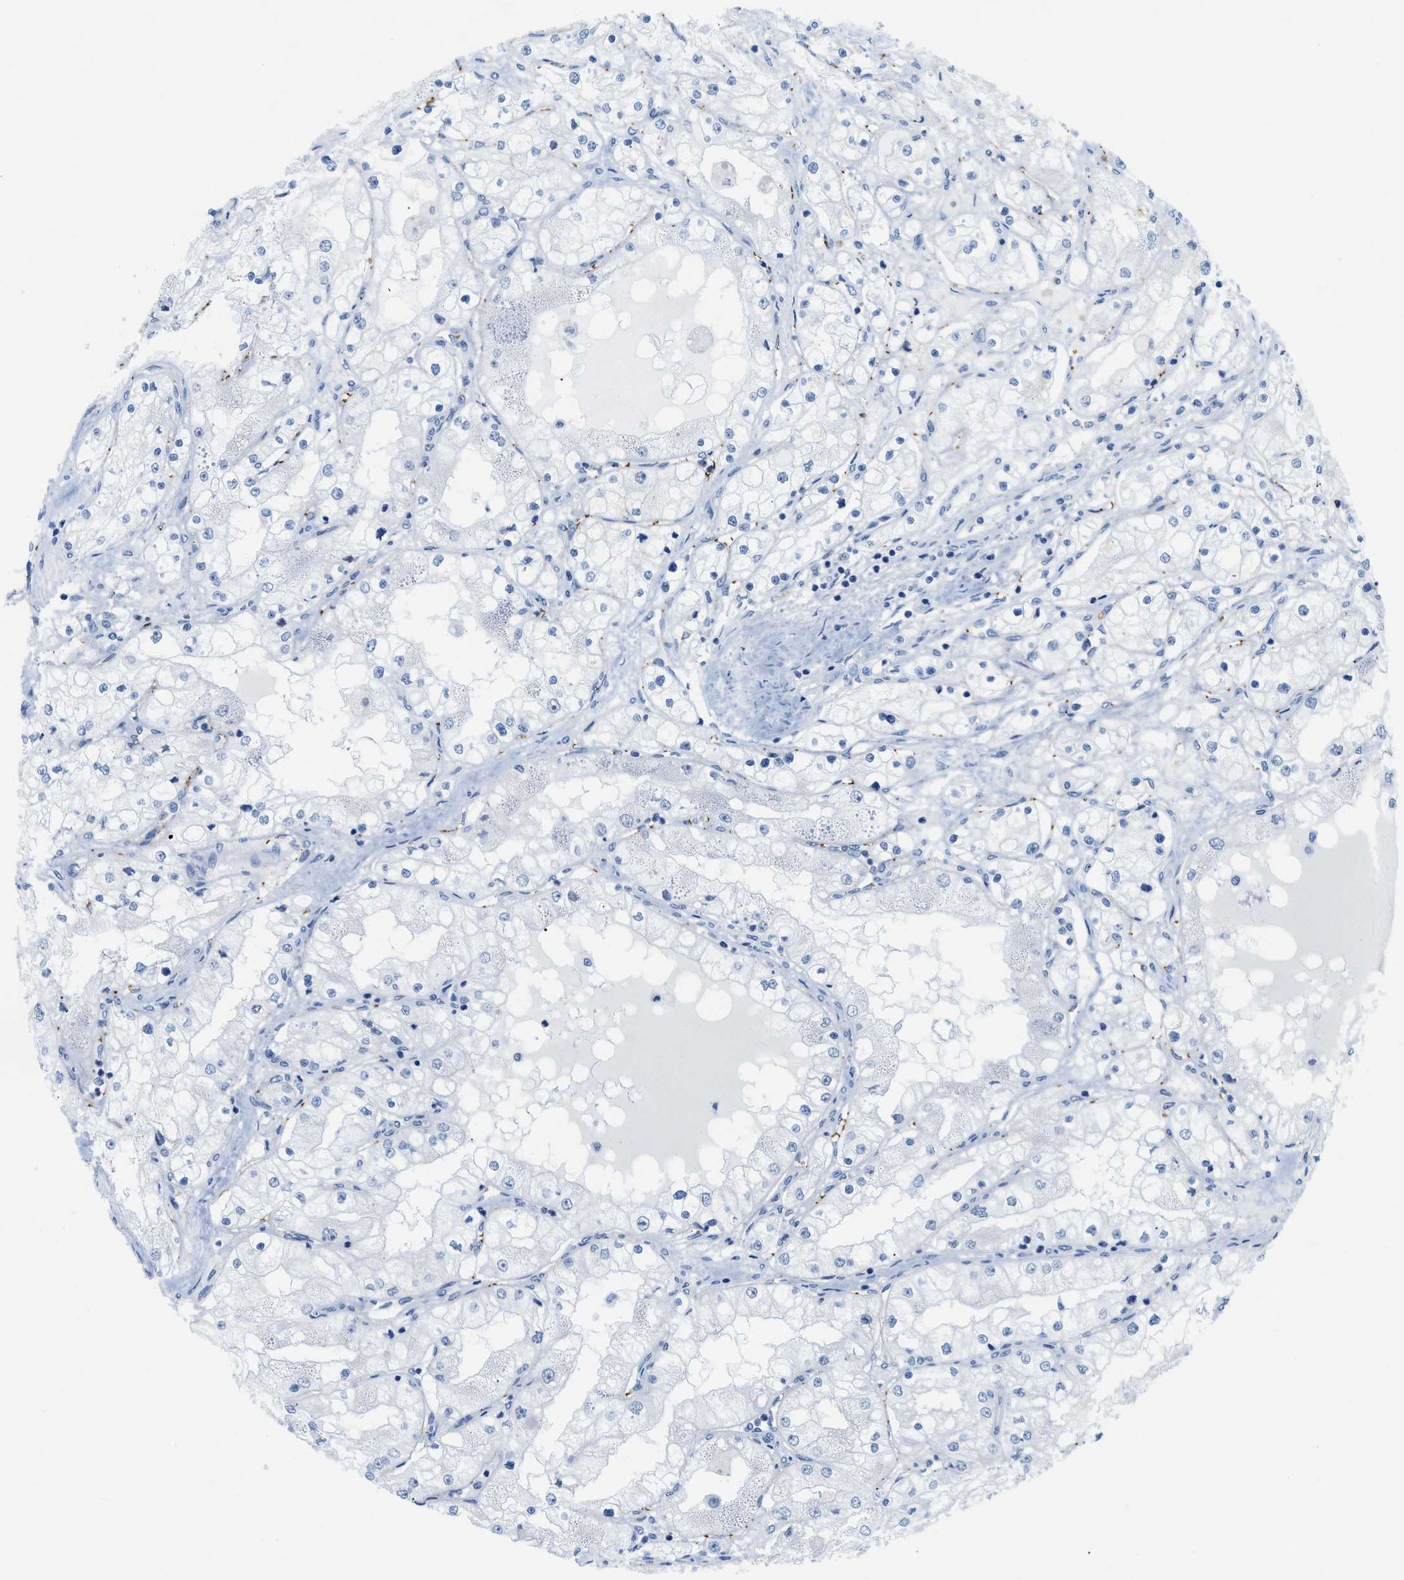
{"staining": {"intensity": "negative", "quantity": "none", "location": "none"}, "tissue": "renal cancer", "cell_type": "Tumor cells", "image_type": "cancer", "snomed": [{"axis": "morphology", "description": "Adenocarcinoma, NOS"}, {"axis": "topography", "description": "Kidney"}], "caption": "Renal cancer (adenocarcinoma) was stained to show a protein in brown. There is no significant positivity in tumor cells.", "gene": "HLTF", "patient": {"sex": "male", "age": 68}}